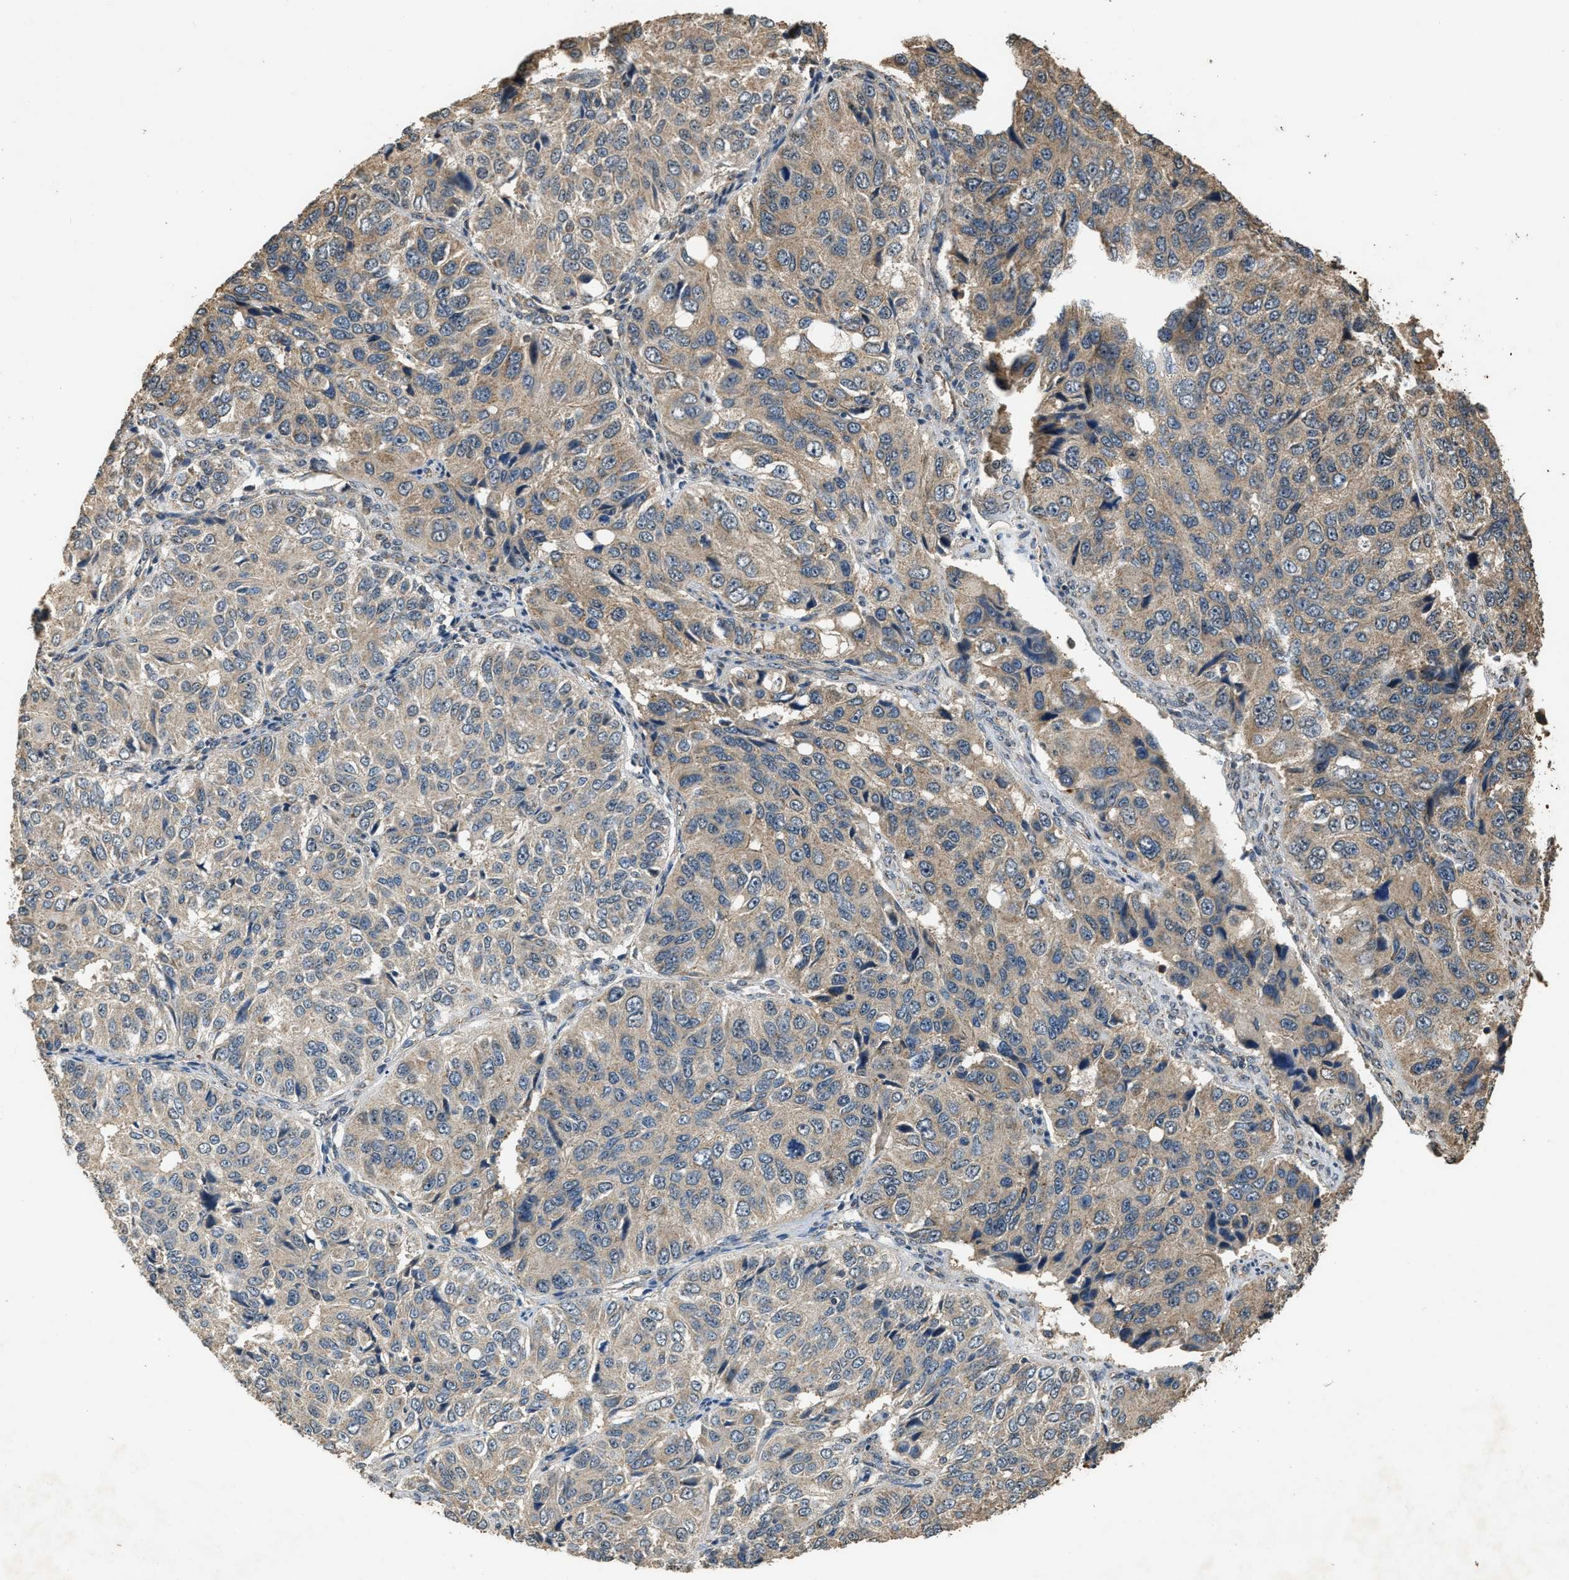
{"staining": {"intensity": "weak", "quantity": "25%-75%", "location": "cytoplasmic/membranous"}, "tissue": "ovarian cancer", "cell_type": "Tumor cells", "image_type": "cancer", "snomed": [{"axis": "morphology", "description": "Carcinoma, endometroid"}, {"axis": "topography", "description": "Ovary"}], "caption": "A high-resolution histopathology image shows IHC staining of endometroid carcinoma (ovarian), which reveals weak cytoplasmic/membranous expression in approximately 25%-75% of tumor cells. The protein is shown in brown color, while the nuclei are stained blue.", "gene": "DENND6B", "patient": {"sex": "female", "age": 51}}